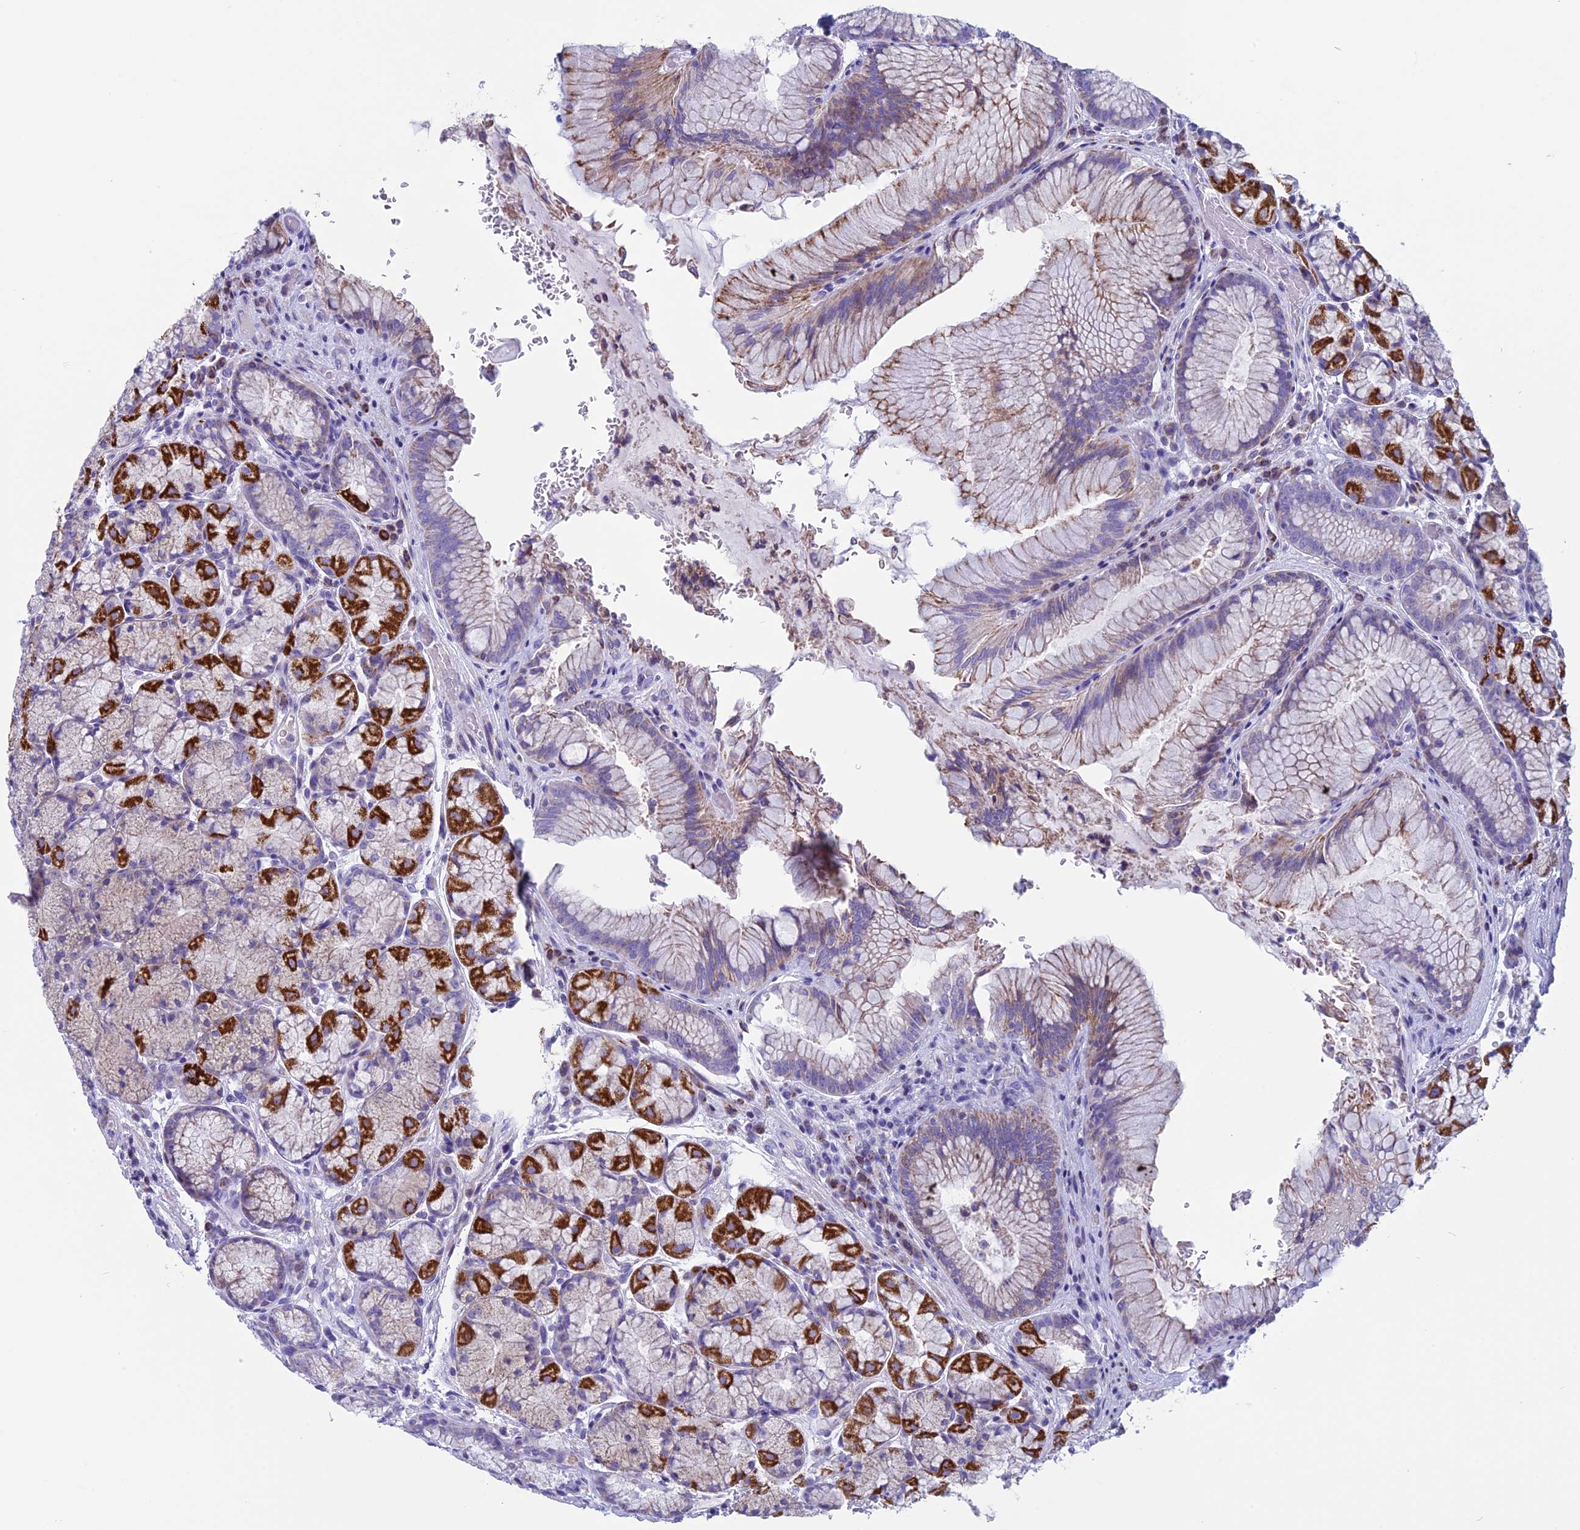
{"staining": {"intensity": "strong", "quantity": "25%-75%", "location": "cytoplasmic/membranous"}, "tissue": "stomach", "cell_type": "Glandular cells", "image_type": "normal", "snomed": [{"axis": "morphology", "description": "Normal tissue, NOS"}, {"axis": "topography", "description": "Stomach"}], "caption": "Normal stomach displays strong cytoplasmic/membranous staining in about 25%-75% of glandular cells Nuclei are stained in blue..", "gene": "ZNF563", "patient": {"sex": "male", "age": 63}}